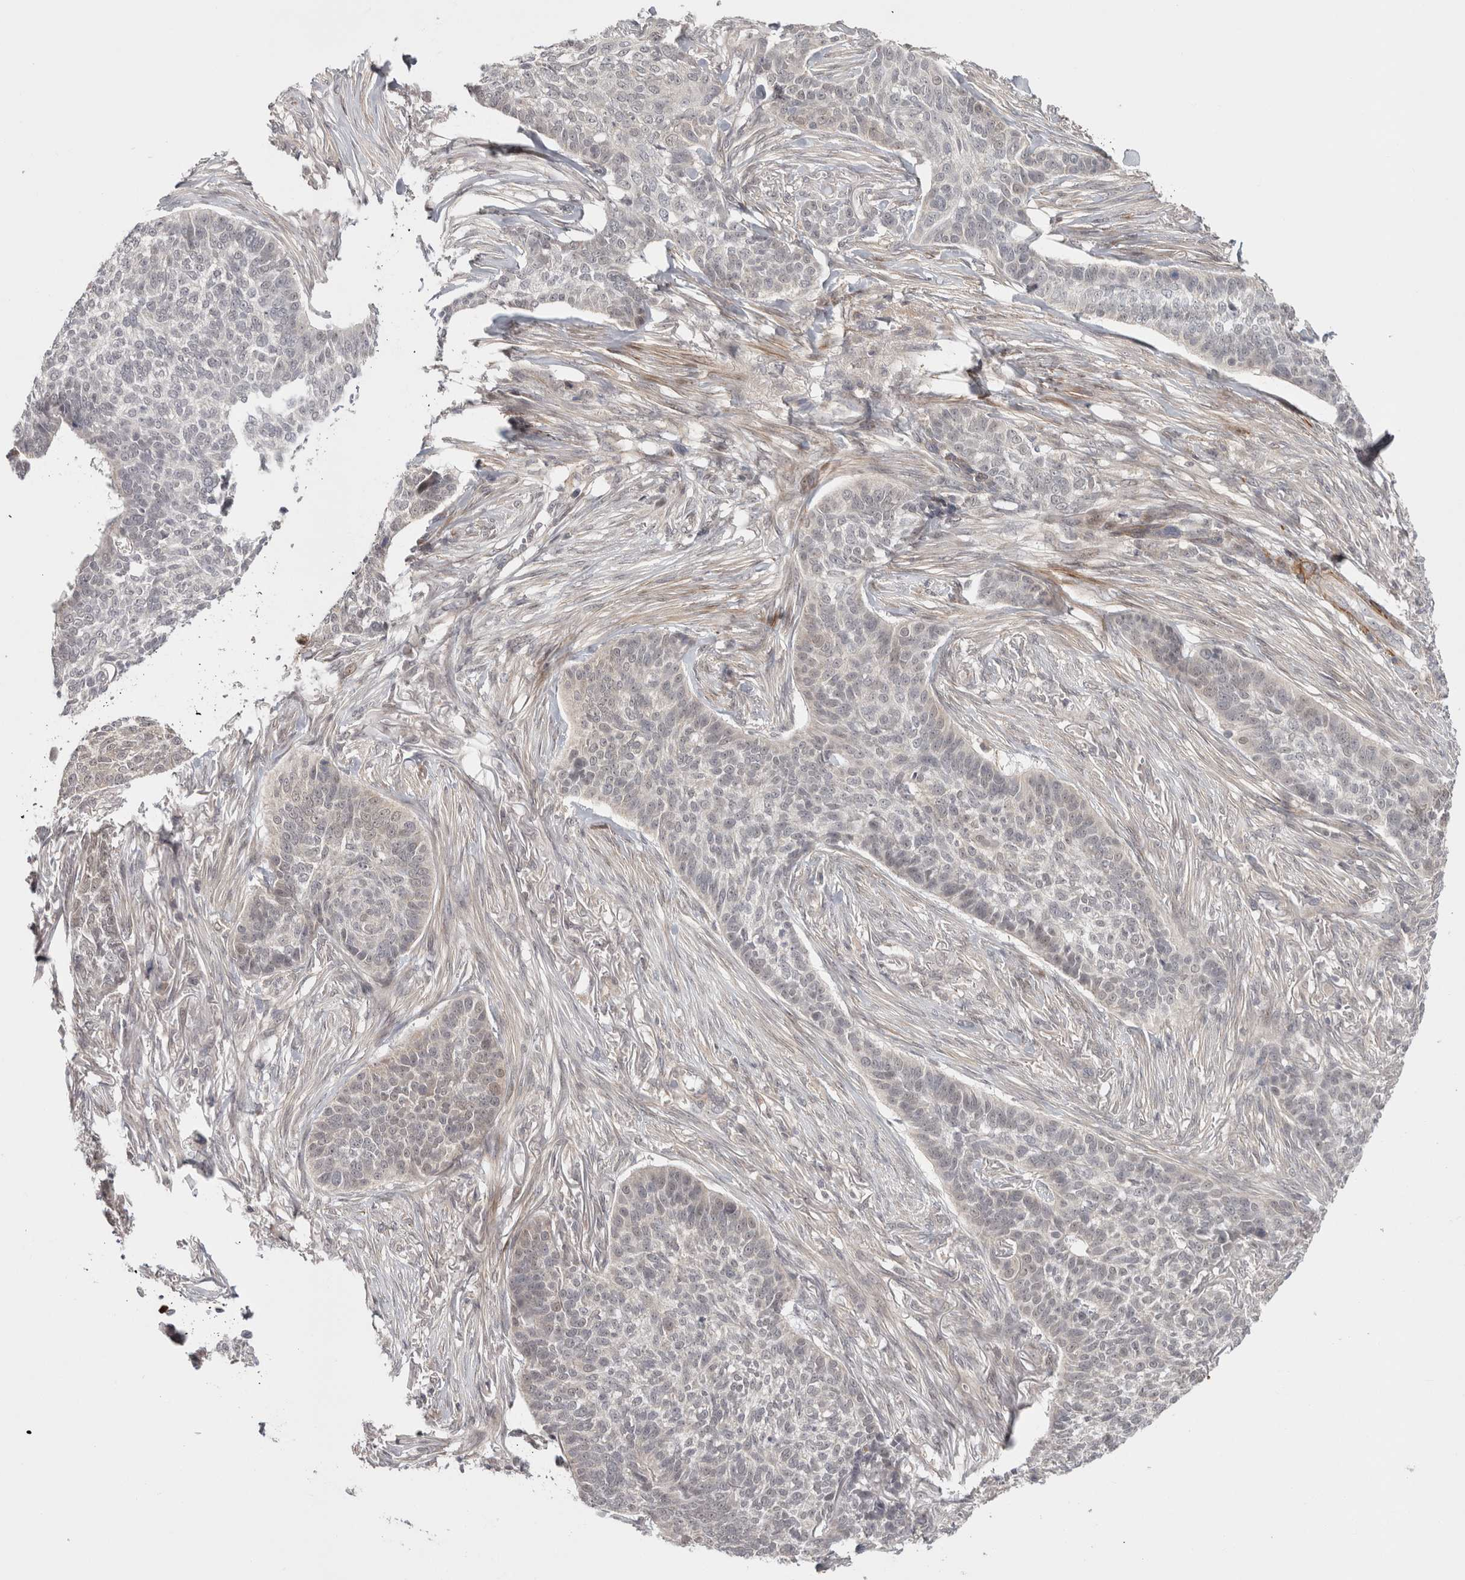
{"staining": {"intensity": "negative", "quantity": "none", "location": "none"}, "tissue": "skin cancer", "cell_type": "Tumor cells", "image_type": "cancer", "snomed": [{"axis": "morphology", "description": "Basal cell carcinoma"}, {"axis": "topography", "description": "Skin"}], "caption": "A high-resolution image shows immunohistochemistry (IHC) staining of skin basal cell carcinoma, which displays no significant staining in tumor cells.", "gene": "ZNF318", "patient": {"sex": "male", "age": 85}}